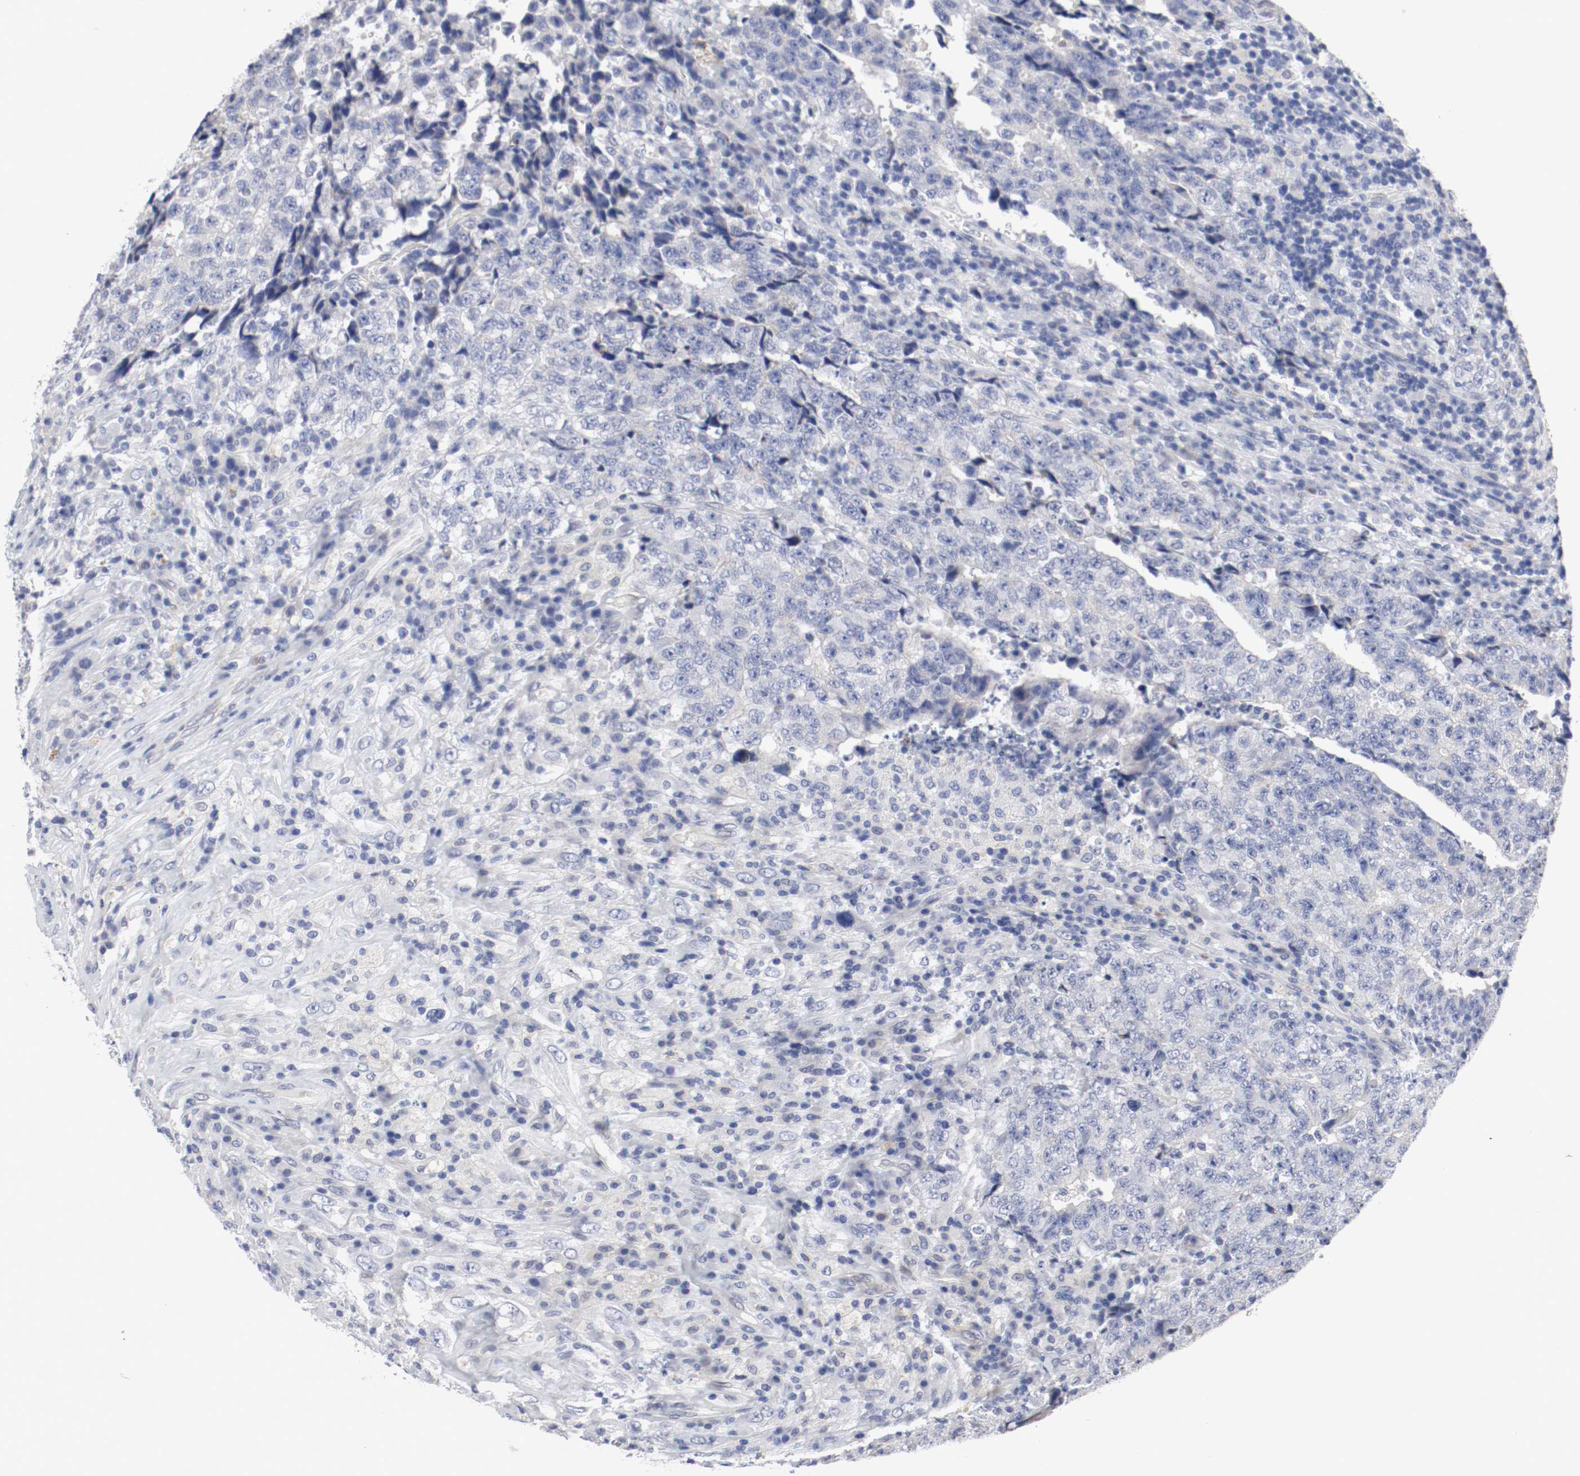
{"staining": {"intensity": "negative", "quantity": "none", "location": "none"}, "tissue": "testis cancer", "cell_type": "Tumor cells", "image_type": "cancer", "snomed": [{"axis": "morphology", "description": "Necrosis, NOS"}, {"axis": "morphology", "description": "Carcinoma, Embryonal, NOS"}, {"axis": "topography", "description": "Testis"}], "caption": "An IHC image of testis embryonal carcinoma is shown. There is no staining in tumor cells of testis embryonal carcinoma.", "gene": "KIT", "patient": {"sex": "male", "age": 19}}